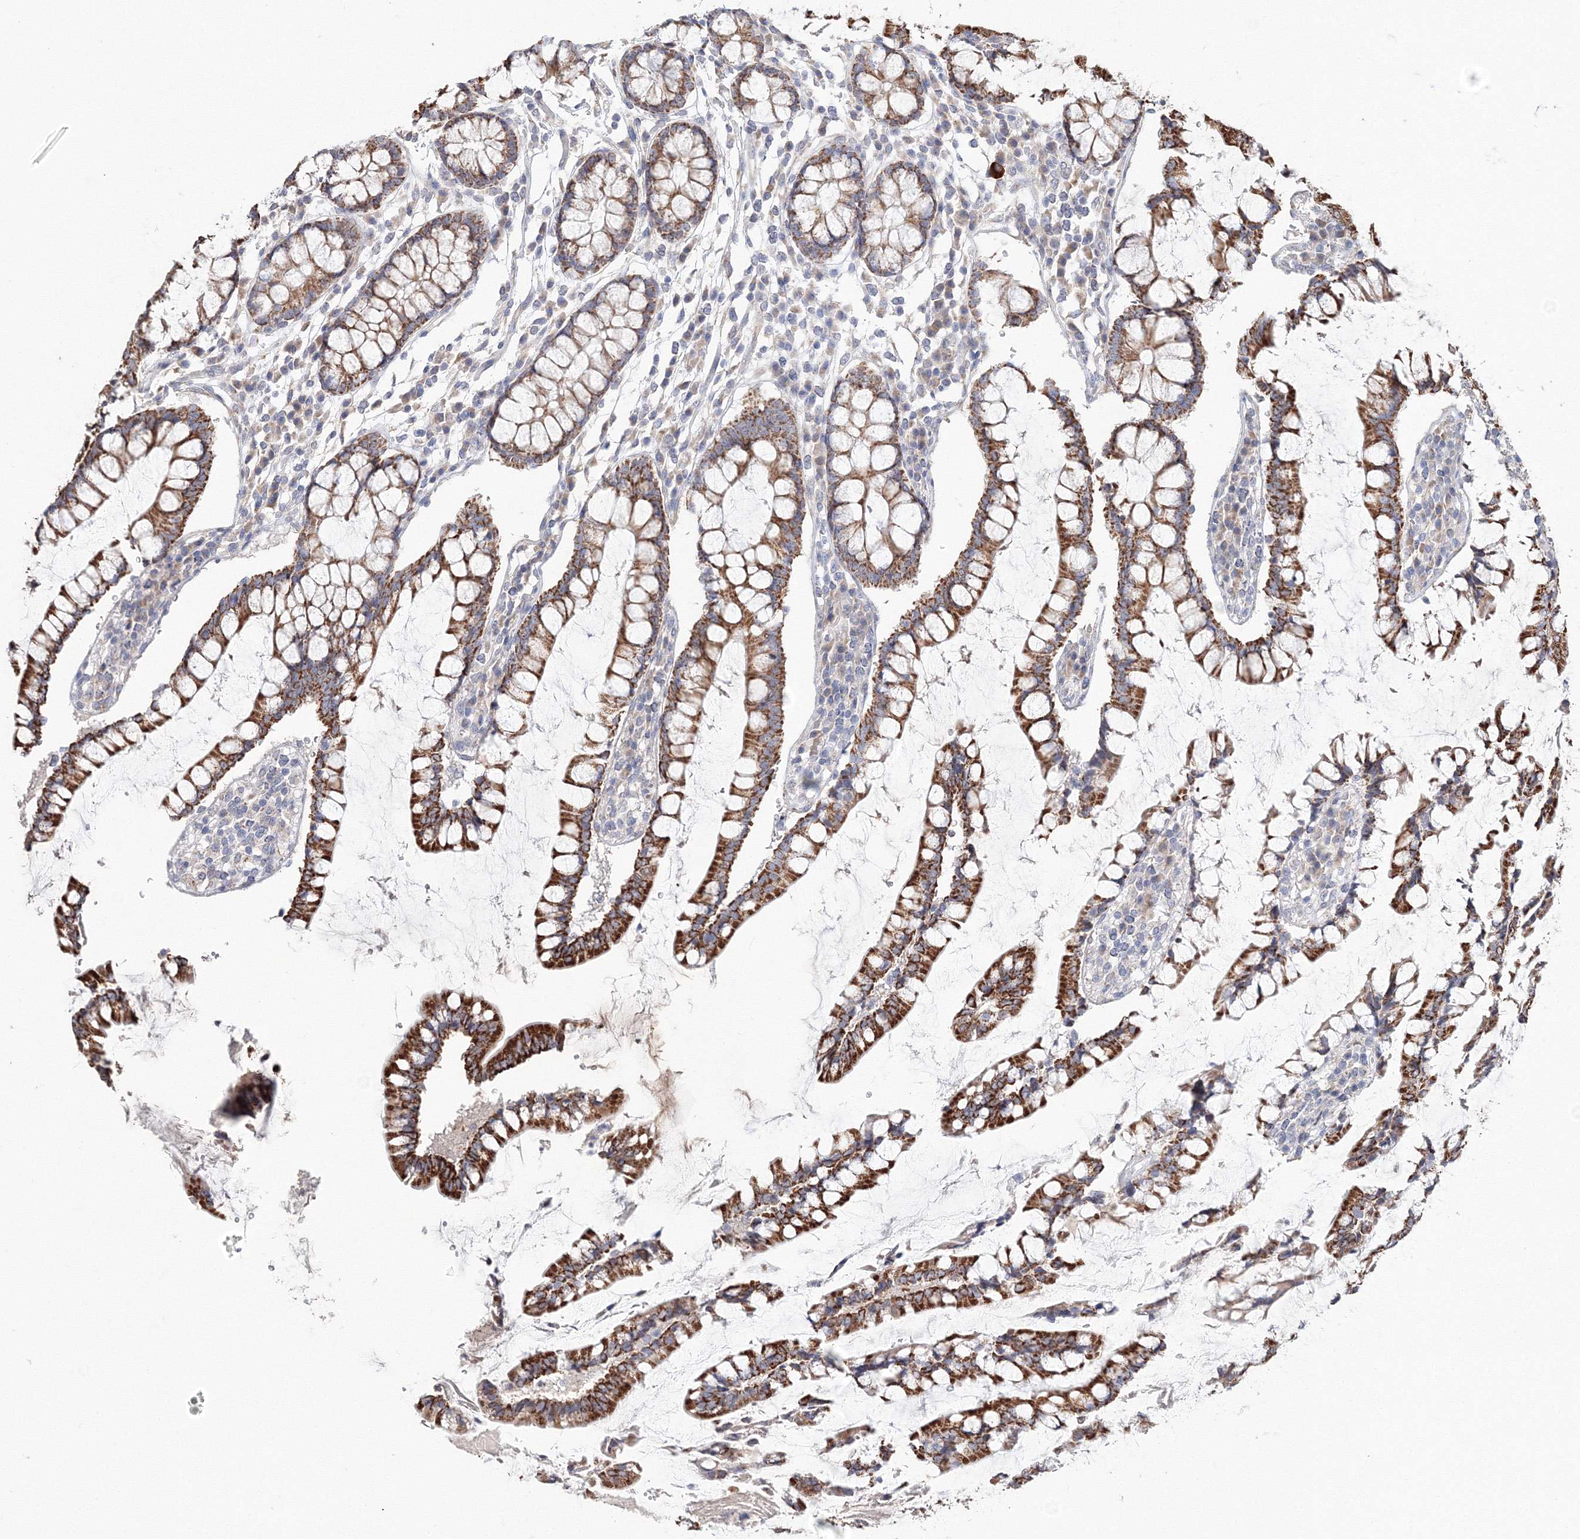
{"staining": {"intensity": "negative", "quantity": "none", "location": "none"}, "tissue": "colon", "cell_type": "Endothelial cells", "image_type": "normal", "snomed": [{"axis": "morphology", "description": "Normal tissue, NOS"}, {"axis": "topography", "description": "Colon"}], "caption": "IHC micrograph of normal colon stained for a protein (brown), which demonstrates no positivity in endothelial cells.", "gene": "DHRS12", "patient": {"sex": "female", "age": 79}}